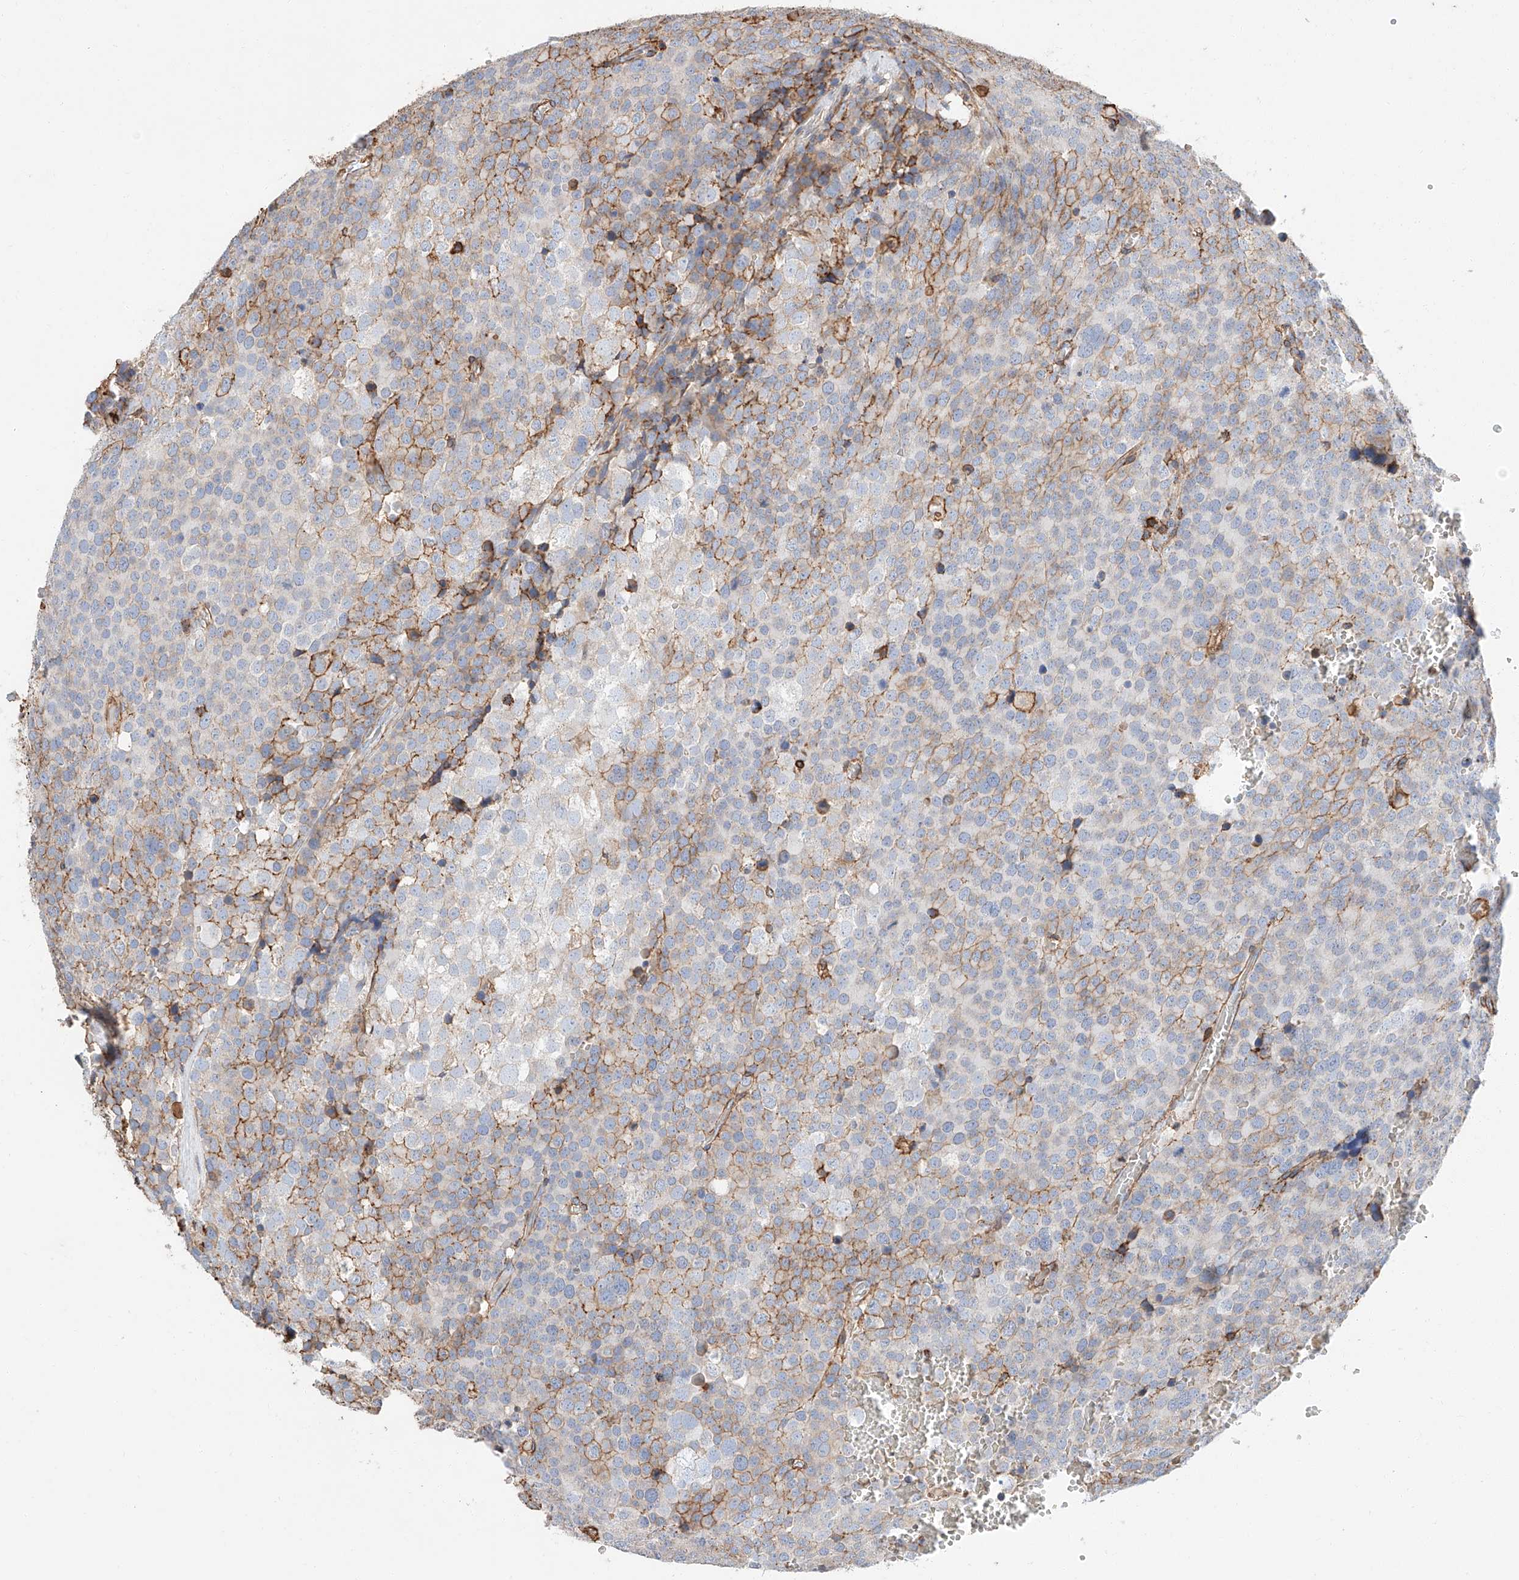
{"staining": {"intensity": "moderate", "quantity": "25%-75%", "location": "cytoplasmic/membranous"}, "tissue": "testis cancer", "cell_type": "Tumor cells", "image_type": "cancer", "snomed": [{"axis": "morphology", "description": "Seminoma, NOS"}, {"axis": "topography", "description": "Testis"}], "caption": "Testis seminoma stained with a protein marker demonstrates moderate staining in tumor cells.", "gene": "WFS1", "patient": {"sex": "male", "age": 71}}